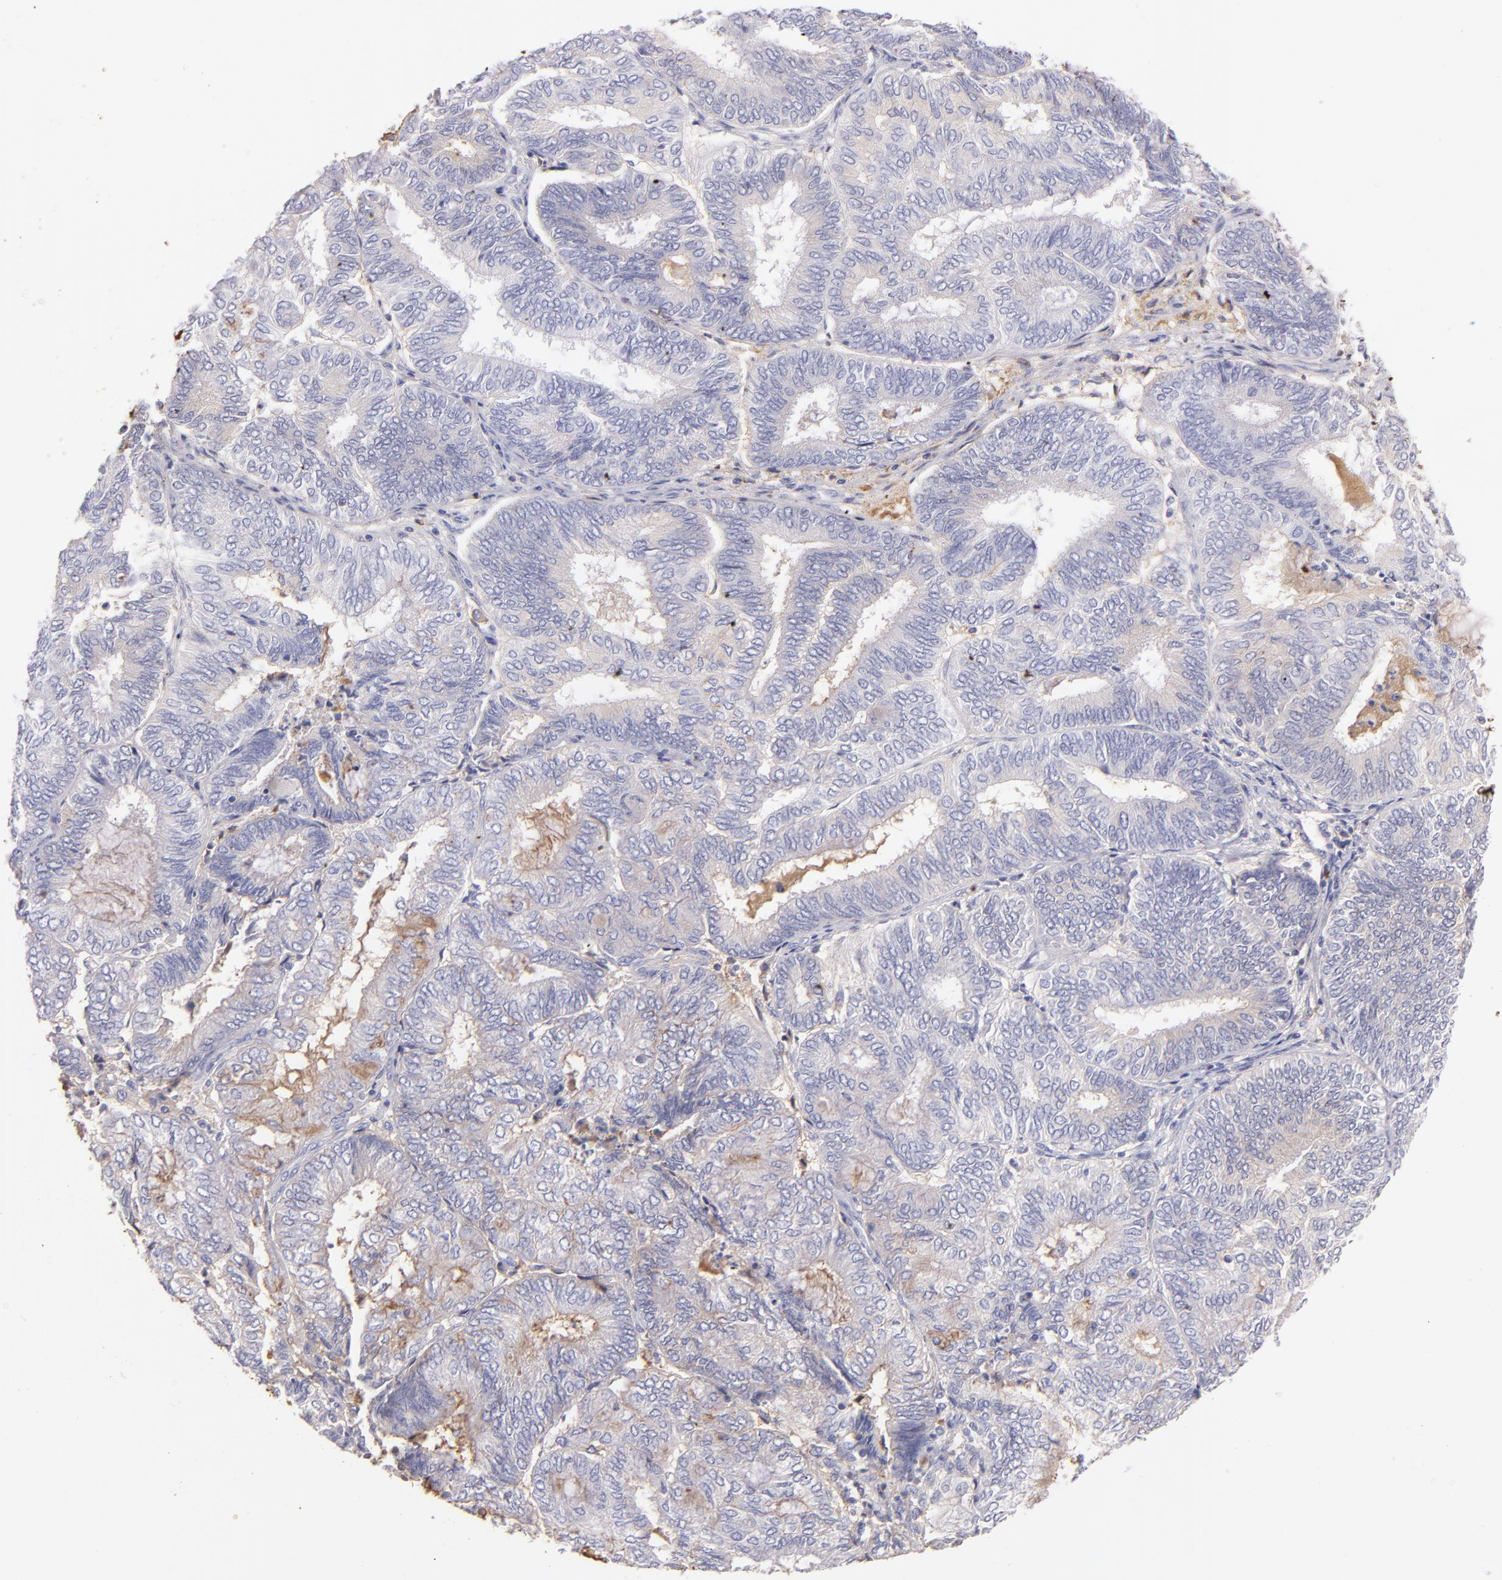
{"staining": {"intensity": "negative", "quantity": "none", "location": "none"}, "tissue": "endometrial cancer", "cell_type": "Tumor cells", "image_type": "cancer", "snomed": [{"axis": "morphology", "description": "Adenocarcinoma, NOS"}, {"axis": "topography", "description": "Endometrium"}], "caption": "Human endometrial adenocarcinoma stained for a protein using IHC shows no positivity in tumor cells.", "gene": "FGB", "patient": {"sex": "female", "age": 59}}